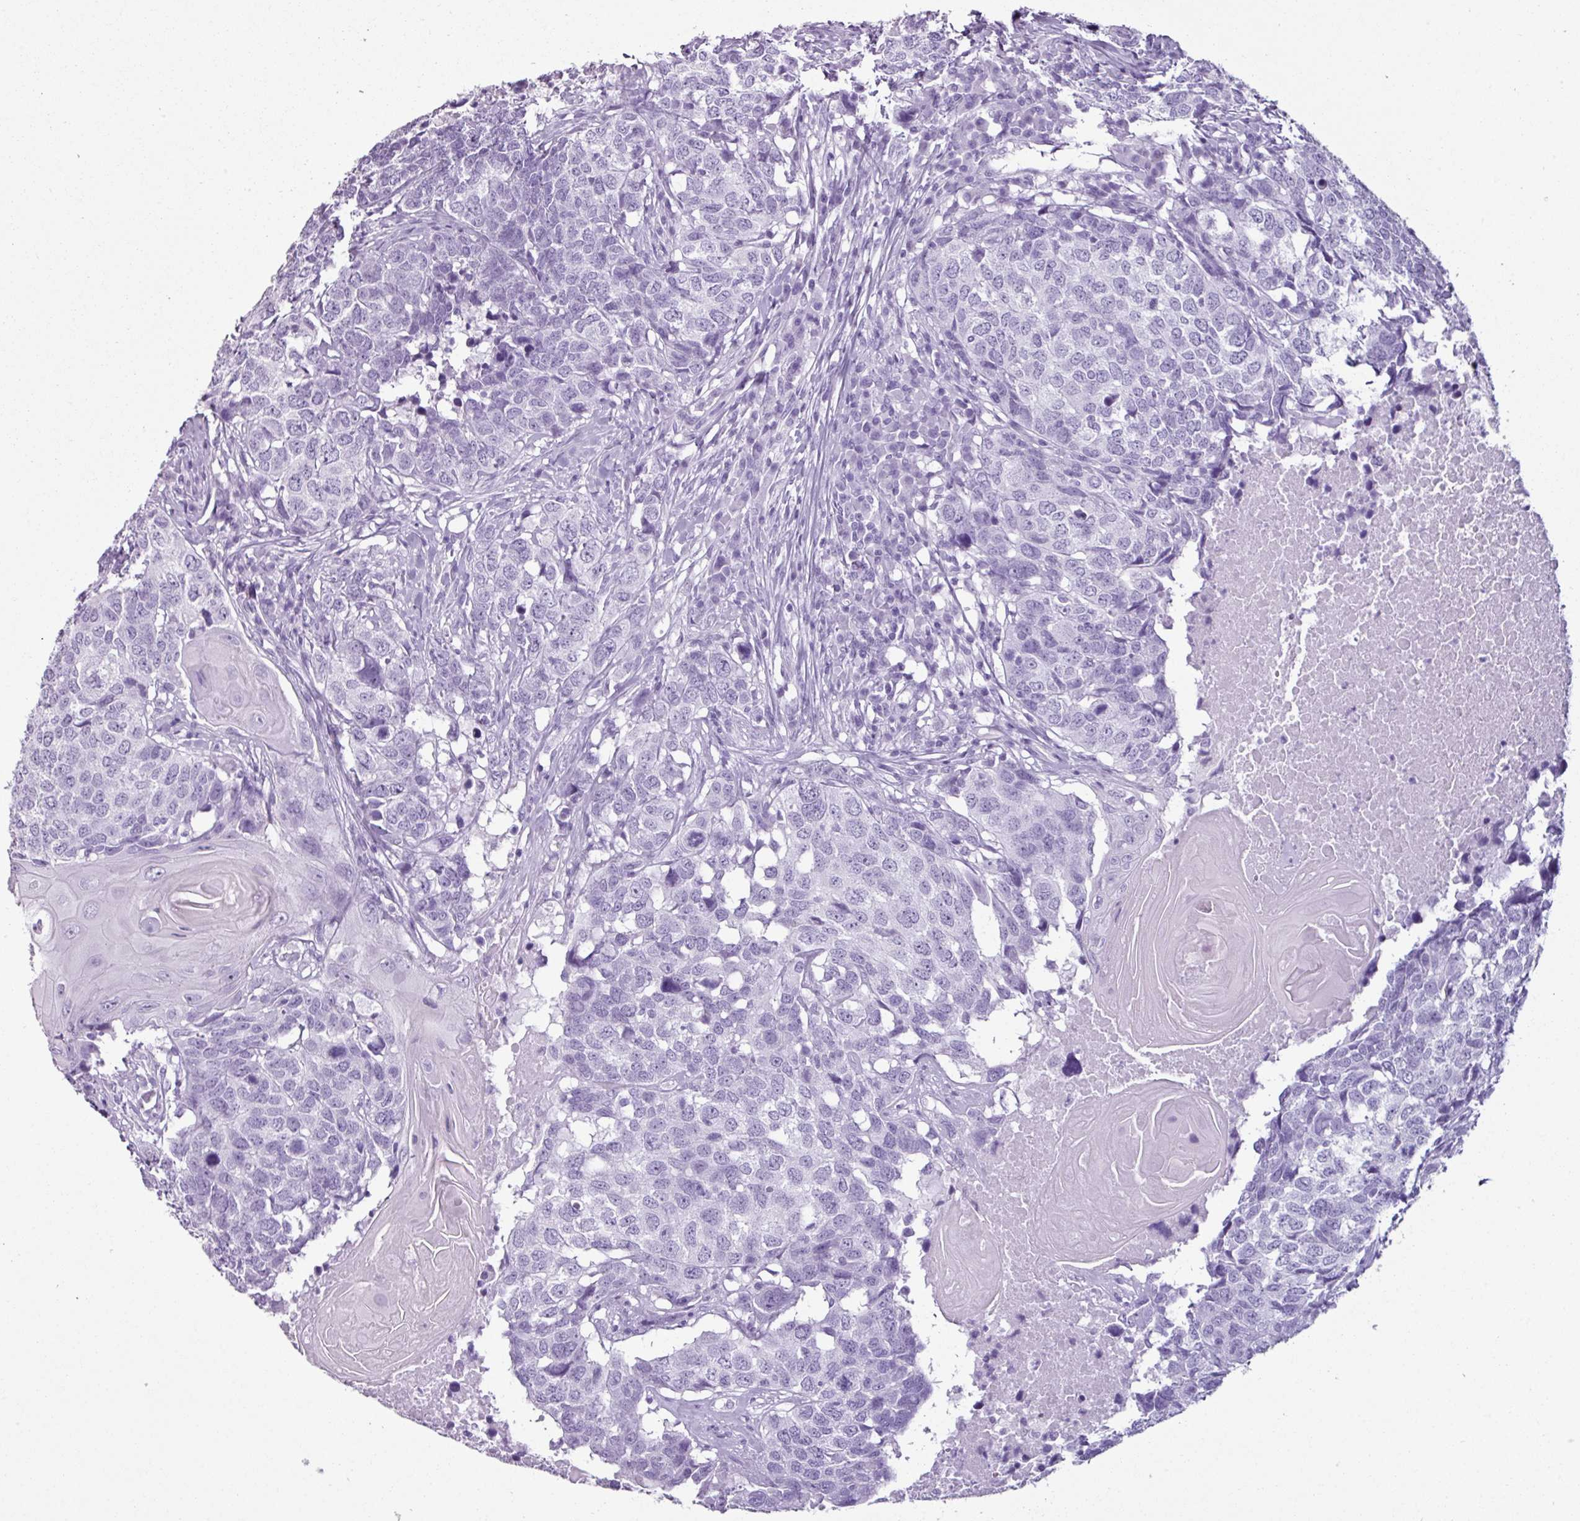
{"staining": {"intensity": "negative", "quantity": "none", "location": "none"}, "tissue": "head and neck cancer", "cell_type": "Tumor cells", "image_type": "cancer", "snomed": [{"axis": "morphology", "description": "Squamous cell carcinoma, NOS"}, {"axis": "topography", "description": "Head-Neck"}], "caption": "There is no significant expression in tumor cells of head and neck cancer.", "gene": "SCT", "patient": {"sex": "male", "age": 66}}